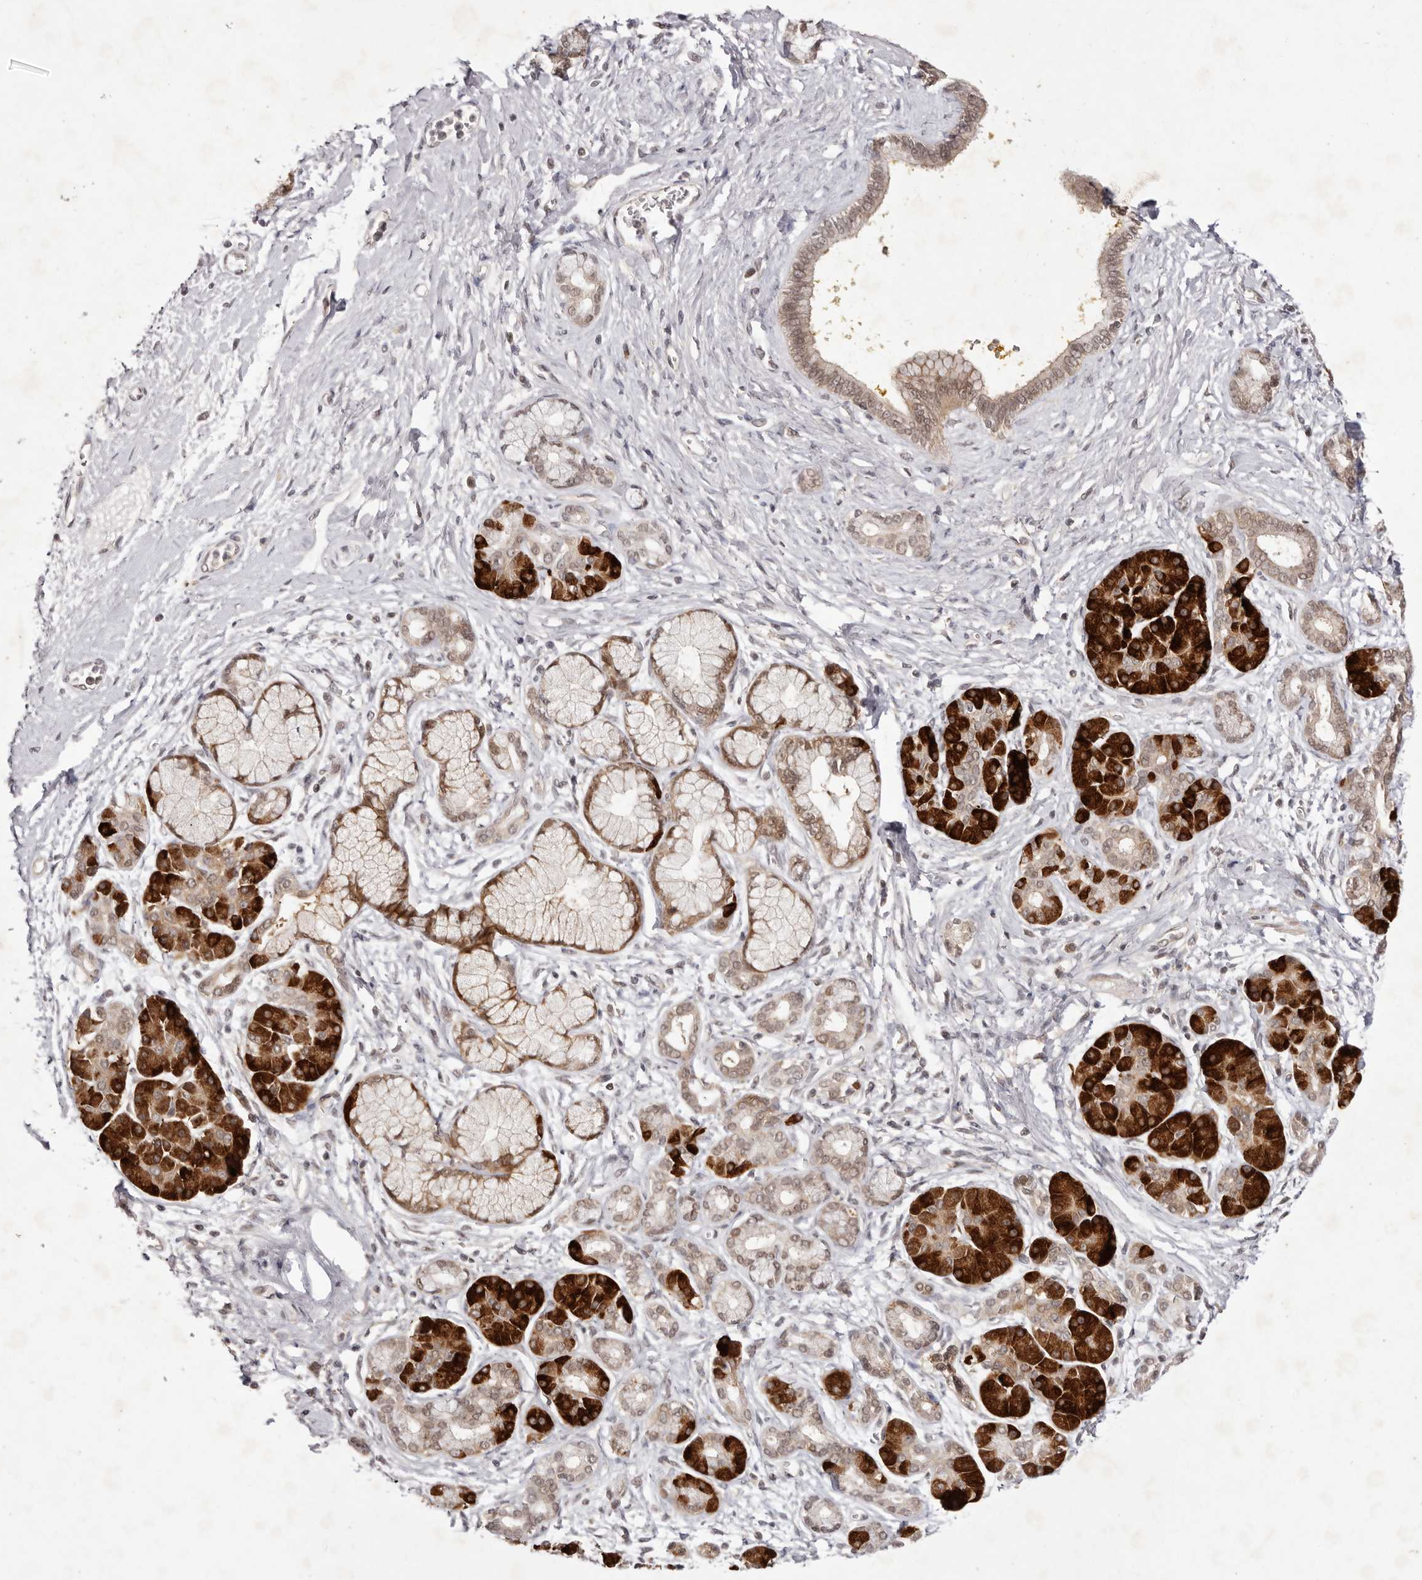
{"staining": {"intensity": "moderate", "quantity": ">75%", "location": "cytoplasmic/membranous,nuclear"}, "tissue": "pancreatic cancer", "cell_type": "Tumor cells", "image_type": "cancer", "snomed": [{"axis": "morphology", "description": "Adenocarcinoma, NOS"}, {"axis": "topography", "description": "Pancreas"}], "caption": "Adenocarcinoma (pancreatic) was stained to show a protein in brown. There is medium levels of moderate cytoplasmic/membranous and nuclear expression in about >75% of tumor cells. Using DAB (brown) and hematoxylin (blue) stains, captured at high magnification using brightfield microscopy.", "gene": "BUD31", "patient": {"sex": "male", "age": 58}}